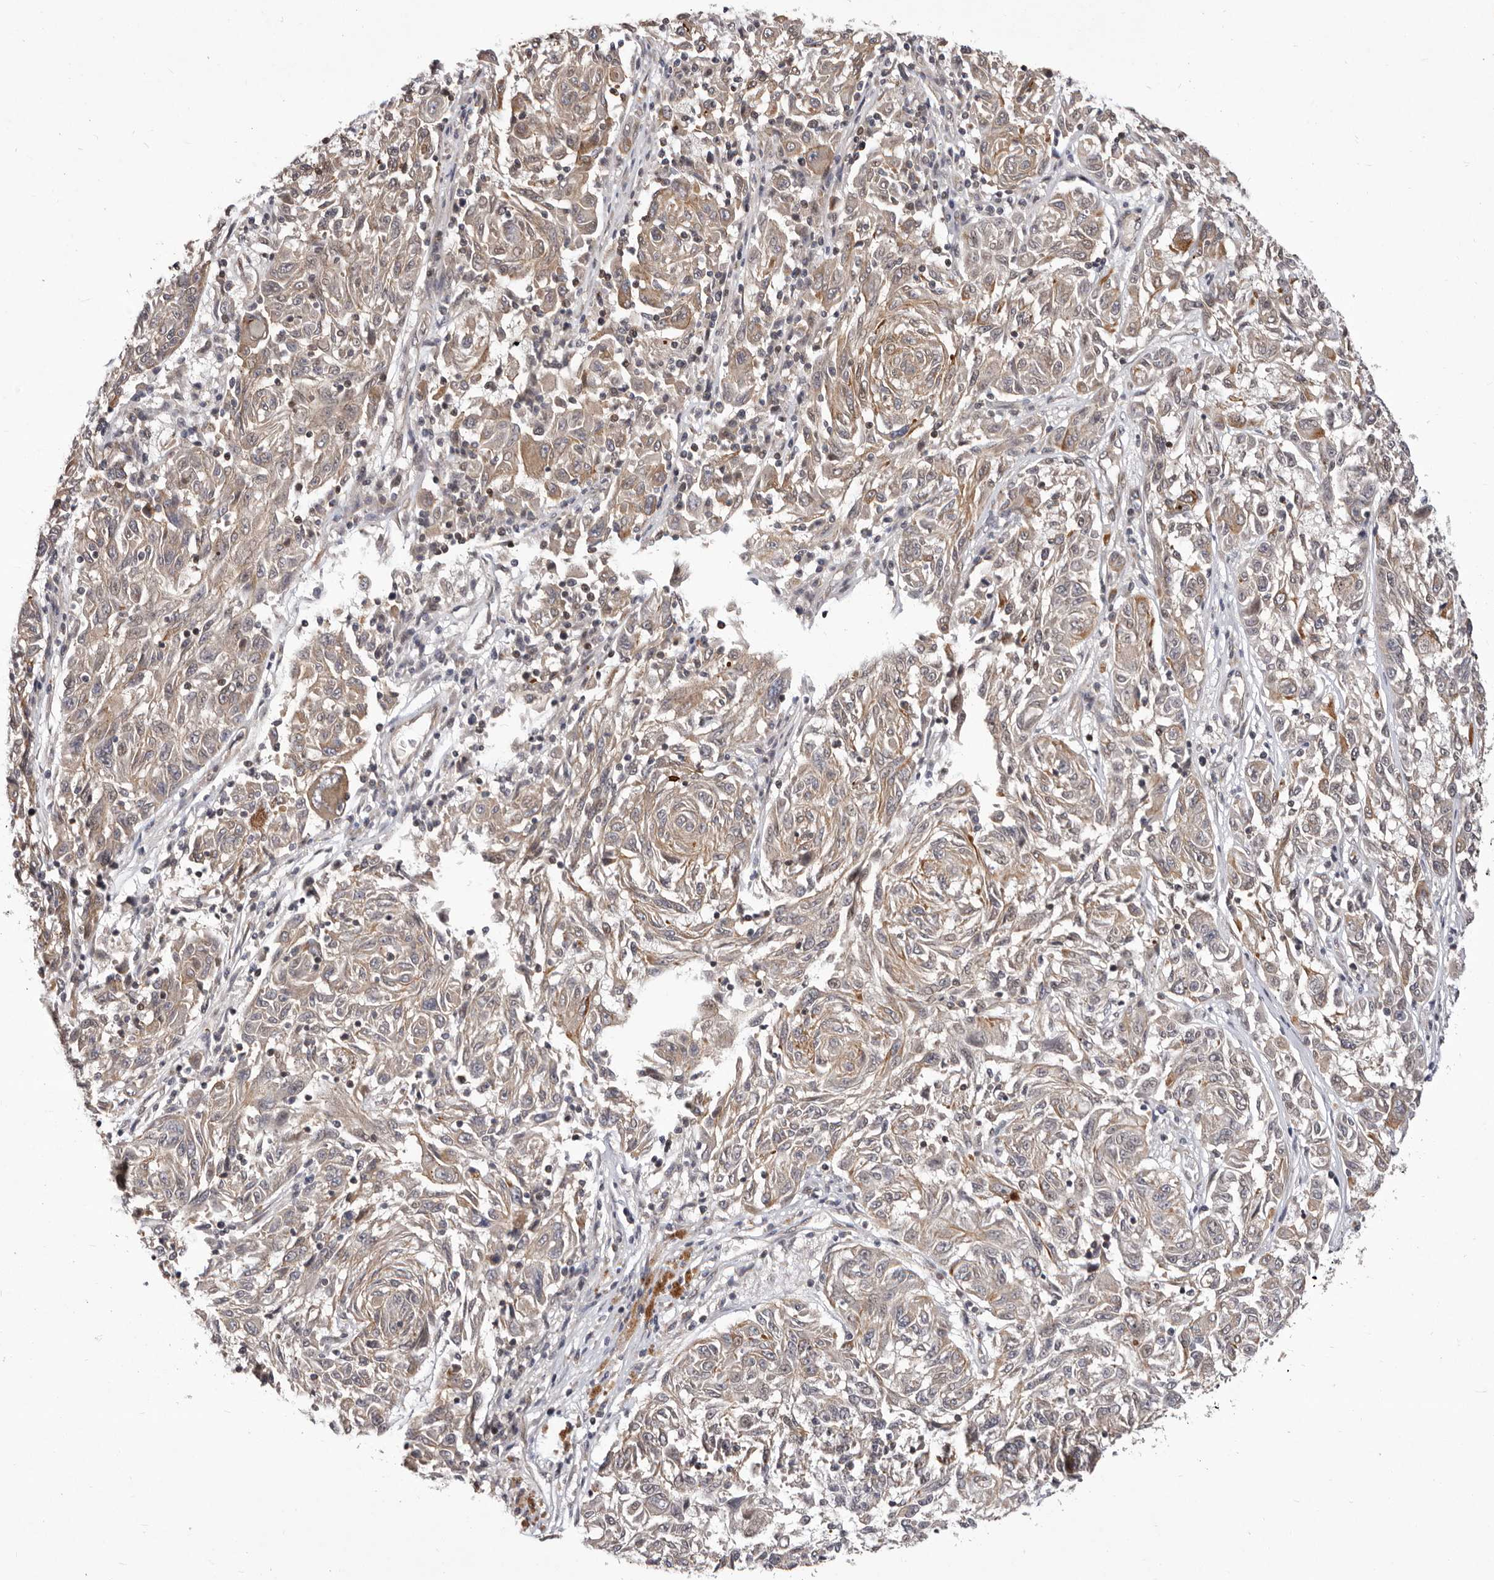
{"staining": {"intensity": "weak", "quantity": ">75%", "location": "cytoplasmic/membranous"}, "tissue": "melanoma", "cell_type": "Tumor cells", "image_type": "cancer", "snomed": [{"axis": "morphology", "description": "Malignant melanoma, NOS"}, {"axis": "topography", "description": "Skin"}], "caption": "Weak cytoplasmic/membranous protein staining is seen in approximately >75% of tumor cells in malignant melanoma.", "gene": "GLRX3", "patient": {"sex": "male", "age": 53}}